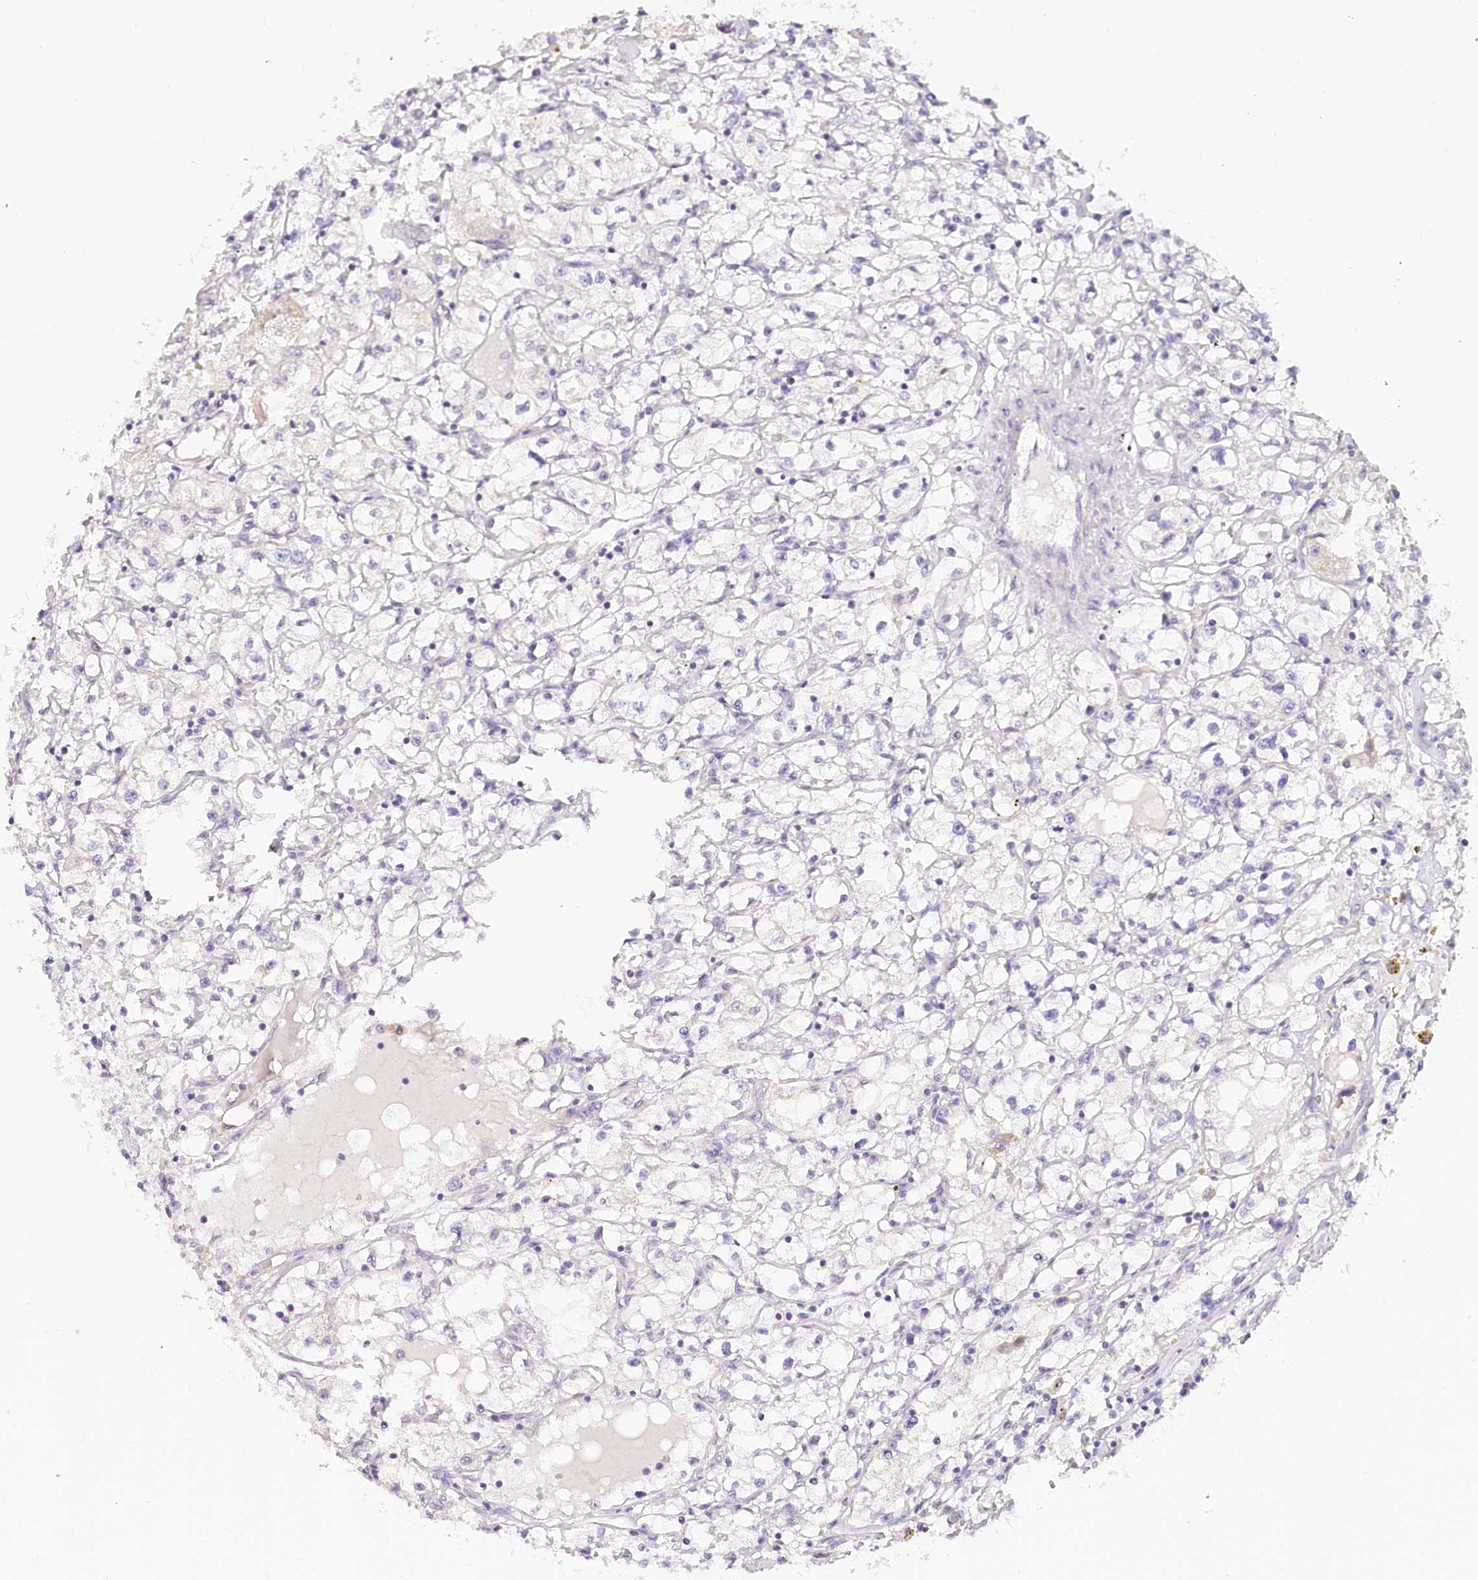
{"staining": {"intensity": "negative", "quantity": "none", "location": "none"}, "tissue": "renal cancer", "cell_type": "Tumor cells", "image_type": "cancer", "snomed": [{"axis": "morphology", "description": "Adenocarcinoma, NOS"}, {"axis": "topography", "description": "Kidney"}], "caption": "A high-resolution micrograph shows immunohistochemistry staining of renal cancer (adenocarcinoma), which demonstrates no significant expression in tumor cells. (DAB IHC, high magnification).", "gene": "TP53", "patient": {"sex": "male", "age": 56}}